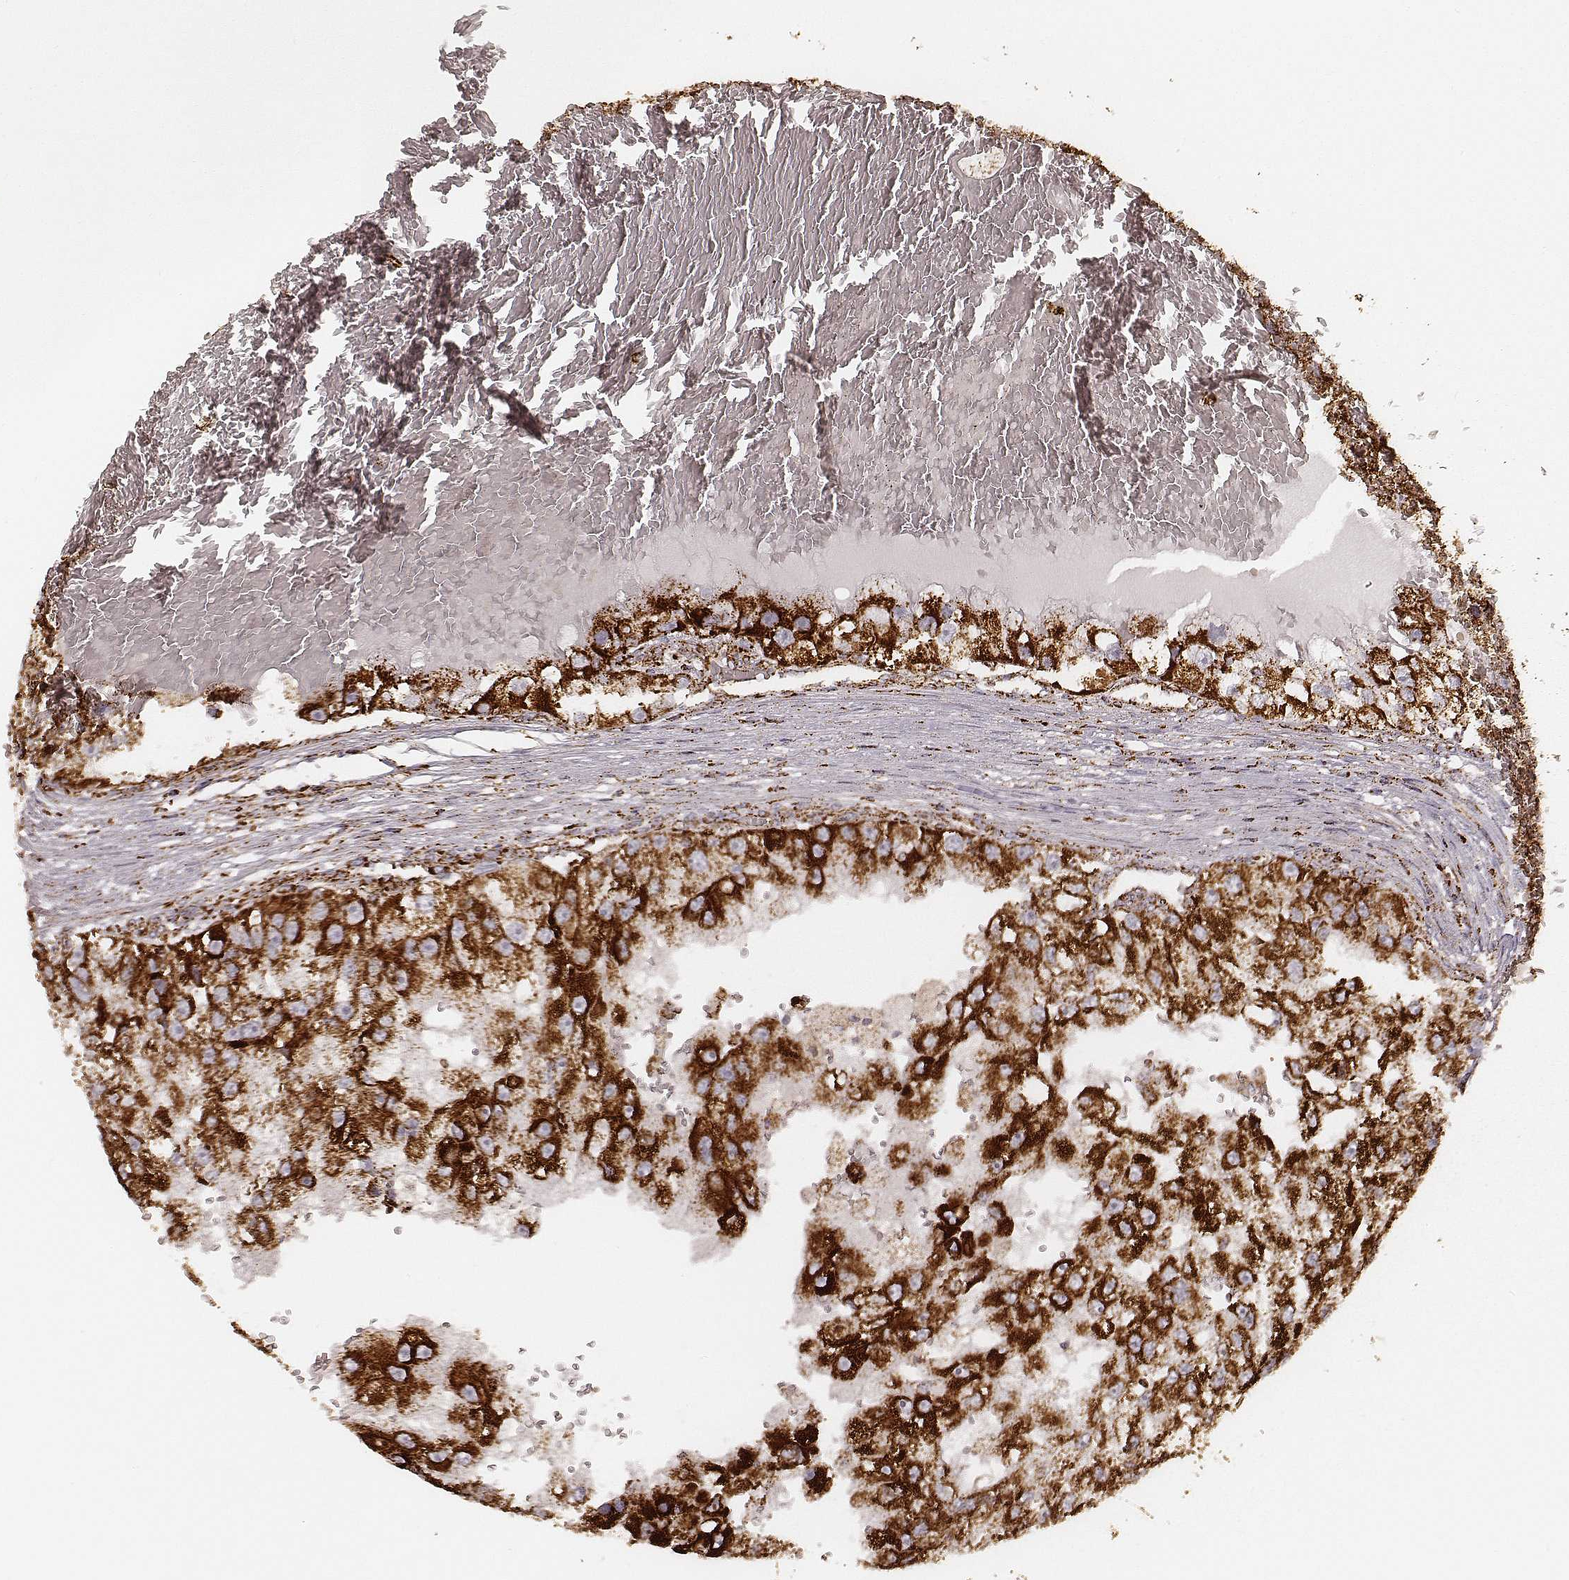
{"staining": {"intensity": "strong", "quantity": ">75%", "location": "cytoplasmic/membranous"}, "tissue": "renal cancer", "cell_type": "Tumor cells", "image_type": "cancer", "snomed": [{"axis": "morphology", "description": "Adenocarcinoma, NOS"}, {"axis": "topography", "description": "Kidney"}], "caption": "Immunohistochemistry micrograph of human renal cancer stained for a protein (brown), which shows high levels of strong cytoplasmic/membranous staining in about >75% of tumor cells.", "gene": "CS", "patient": {"sex": "male", "age": 63}}